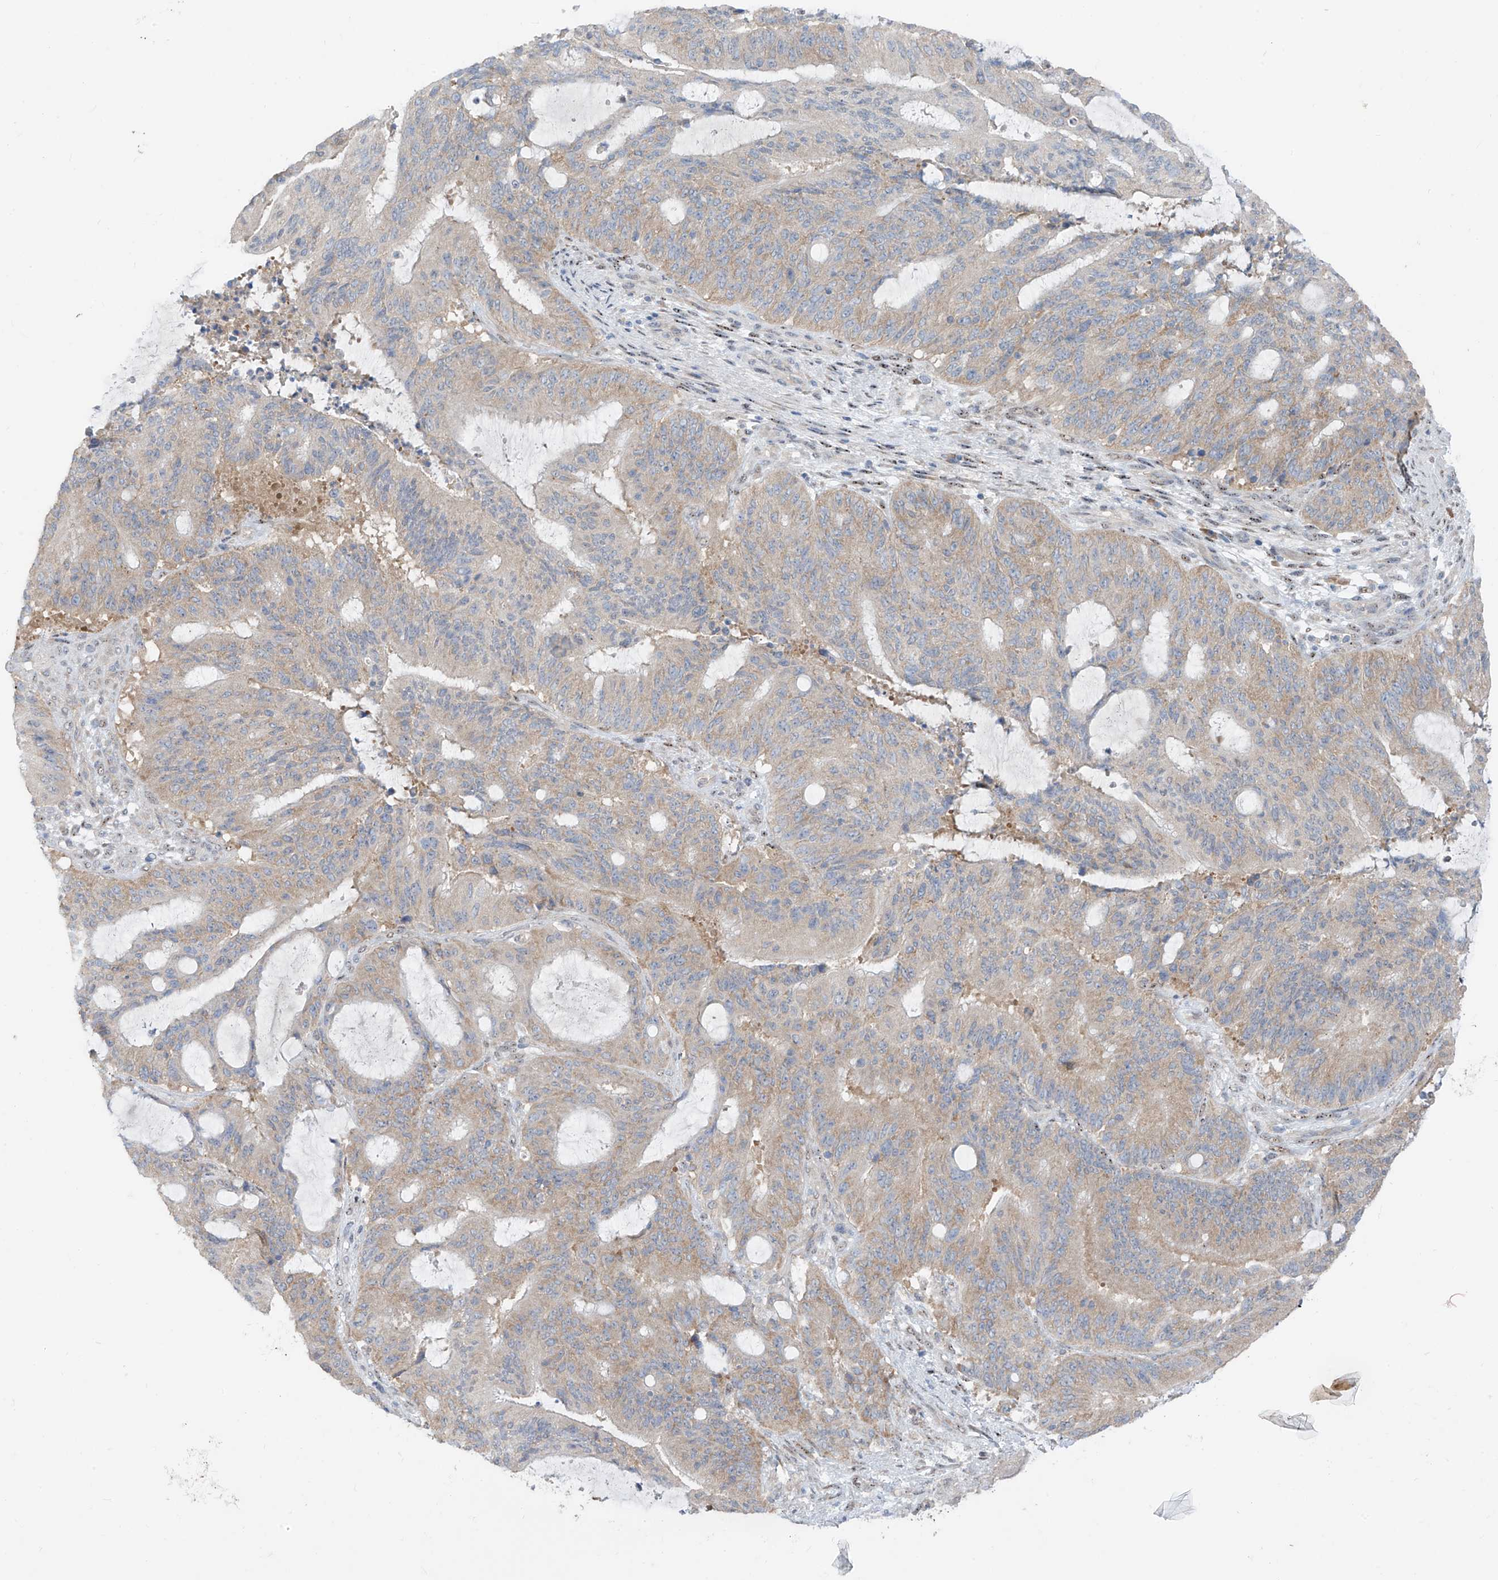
{"staining": {"intensity": "weak", "quantity": ">75%", "location": "cytoplasmic/membranous"}, "tissue": "liver cancer", "cell_type": "Tumor cells", "image_type": "cancer", "snomed": [{"axis": "morphology", "description": "Normal tissue, NOS"}, {"axis": "morphology", "description": "Cholangiocarcinoma"}, {"axis": "topography", "description": "Liver"}, {"axis": "topography", "description": "Peripheral nerve tissue"}], "caption": "IHC of cholangiocarcinoma (liver) exhibits low levels of weak cytoplasmic/membranous expression in about >75% of tumor cells.", "gene": "RPL4", "patient": {"sex": "female", "age": 73}}